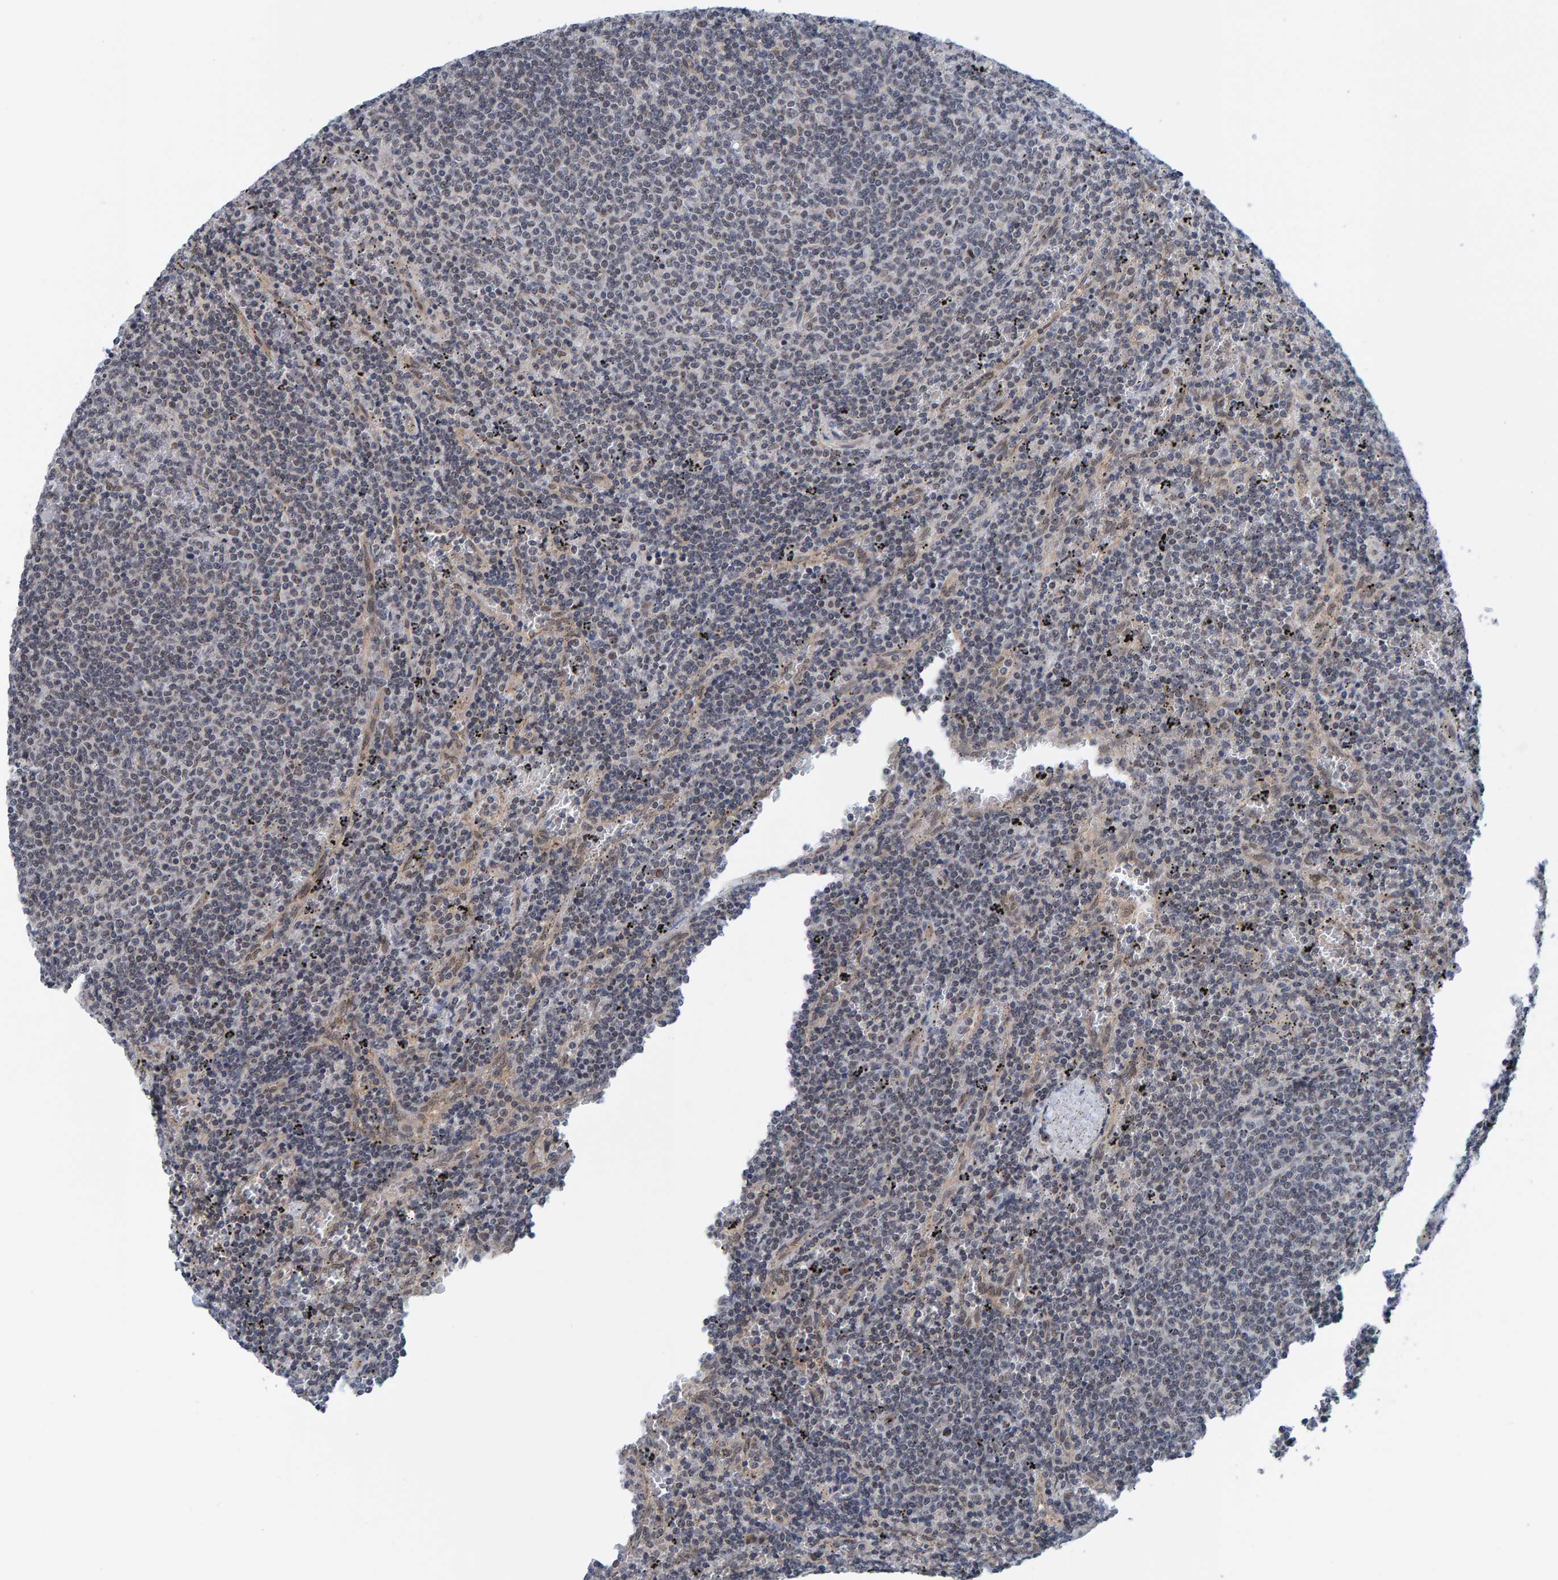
{"staining": {"intensity": "weak", "quantity": "<25%", "location": "nuclear"}, "tissue": "lymphoma", "cell_type": "Tumor cells", "image_type": "cancer", "snomed": [{"axis": "morphology", "description": "Malignant lymphoma, non-Hodgkin's type, Low grade"}, {"axis": "topography", "description": "Spleen"}], "caption": "Protein analysis of malignant lymphoma, non-Hodgkin's type (low-grade) exhibits no significant expression in tumor cells.", "gene": "SCRN2", "patient": {"sex": "female", "age": 50}}